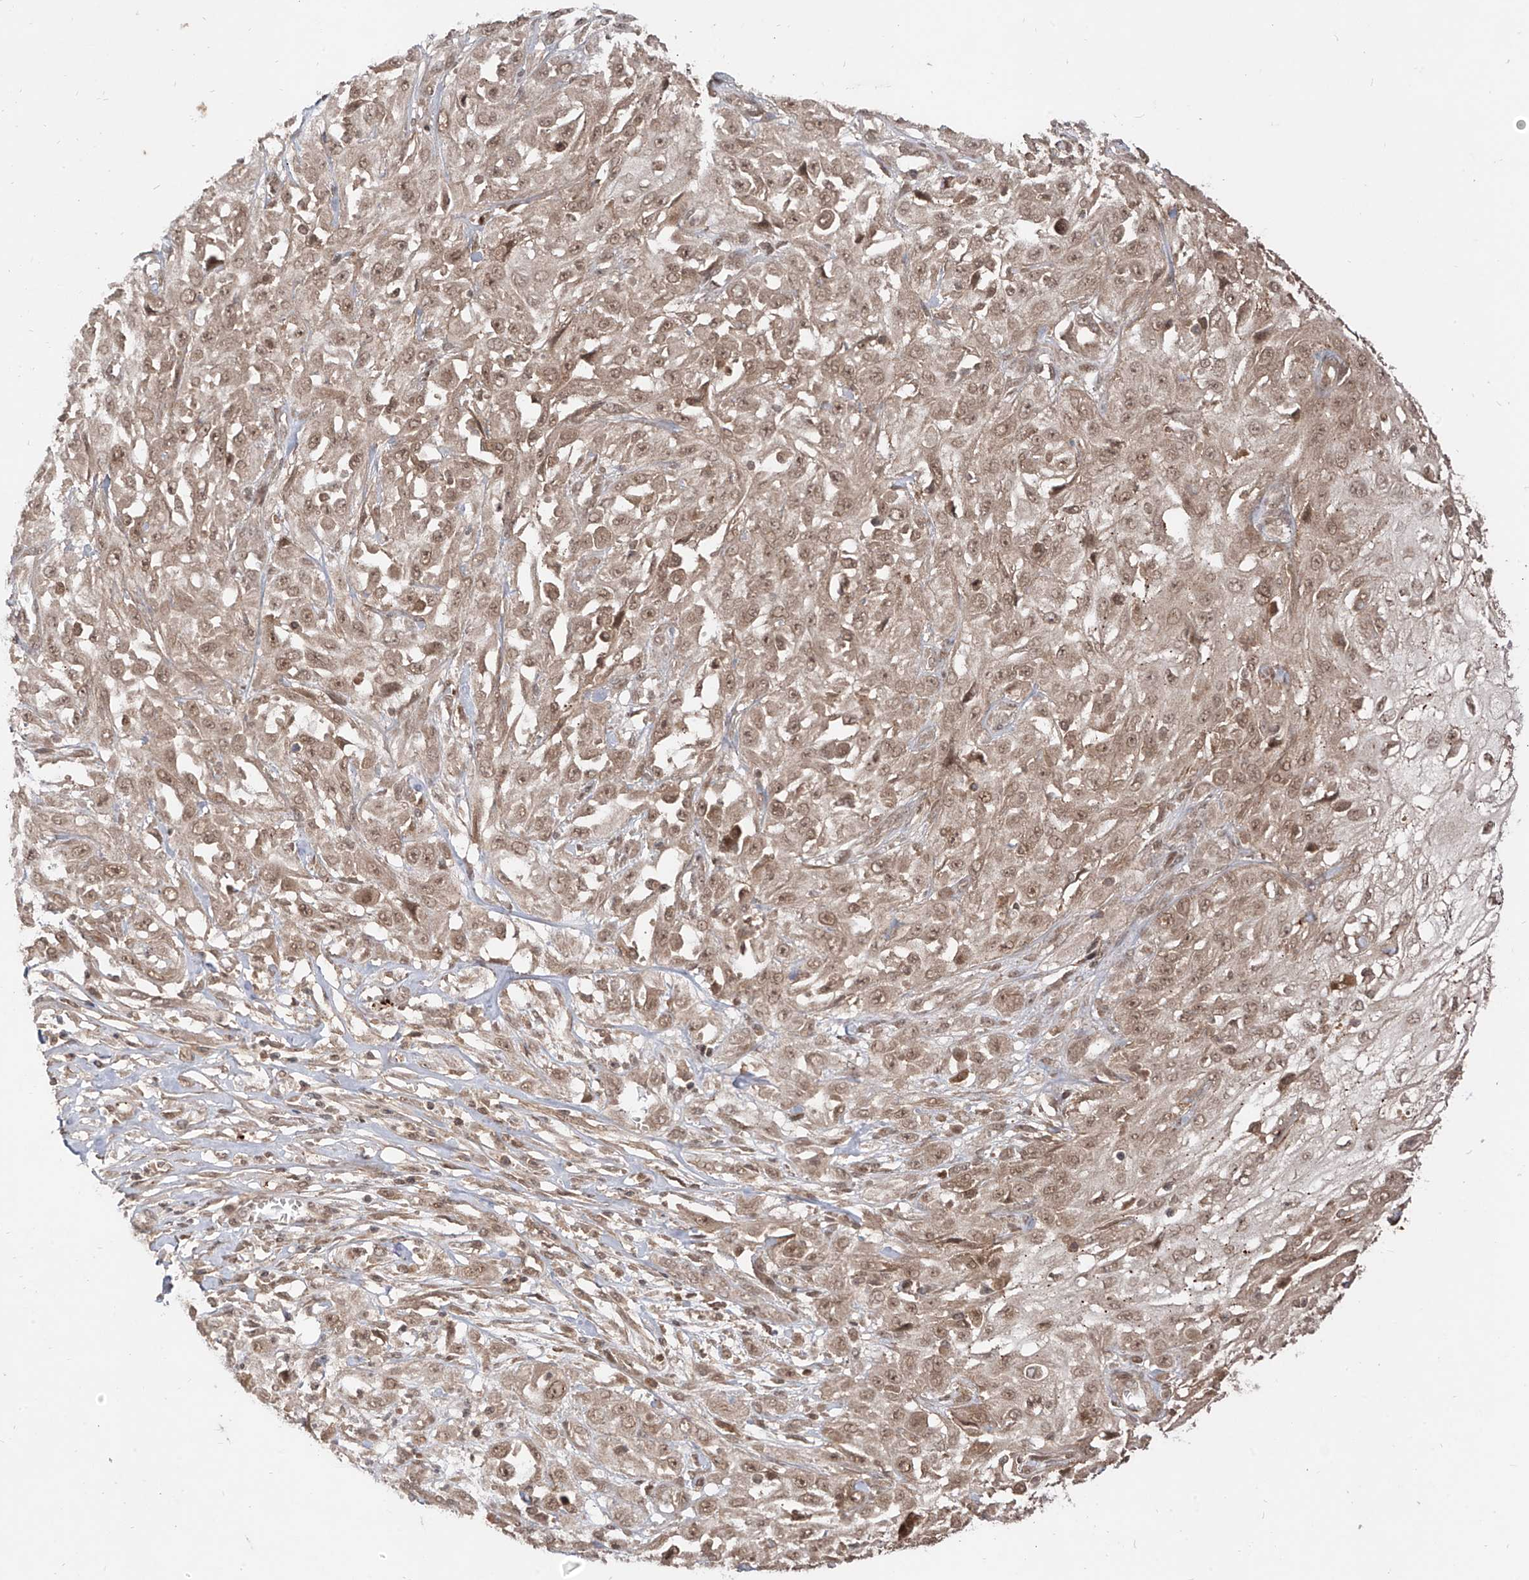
{"staining": {"intensity": "moderate", "quantity": ">75%", "location": "cytoplasmic/membranous,nuclear"}, "tissue": "skin cancer", "cell_type": "Tumor cells", "image_type": "cancer", "snomed": [{"axis": "morphology", "description": "Squamous cell carcinoma, NOS"}, {"axis": "morphology", "description": "Squamous cell carcinoma, metastatic, NOS"}, {"axis": "topography", "description": "Skin"}, {"axis": "topography", "description": "Lymph node"}], "caption": "Brown immunohistochemical staining in skin squamous cell carcinoma displays moderate cytoplasmic/membranous and nuclear staining in approximately >75% of tumor cells.", "gene": "LCOR", "patient": {"sex": "male", "age": 75}}